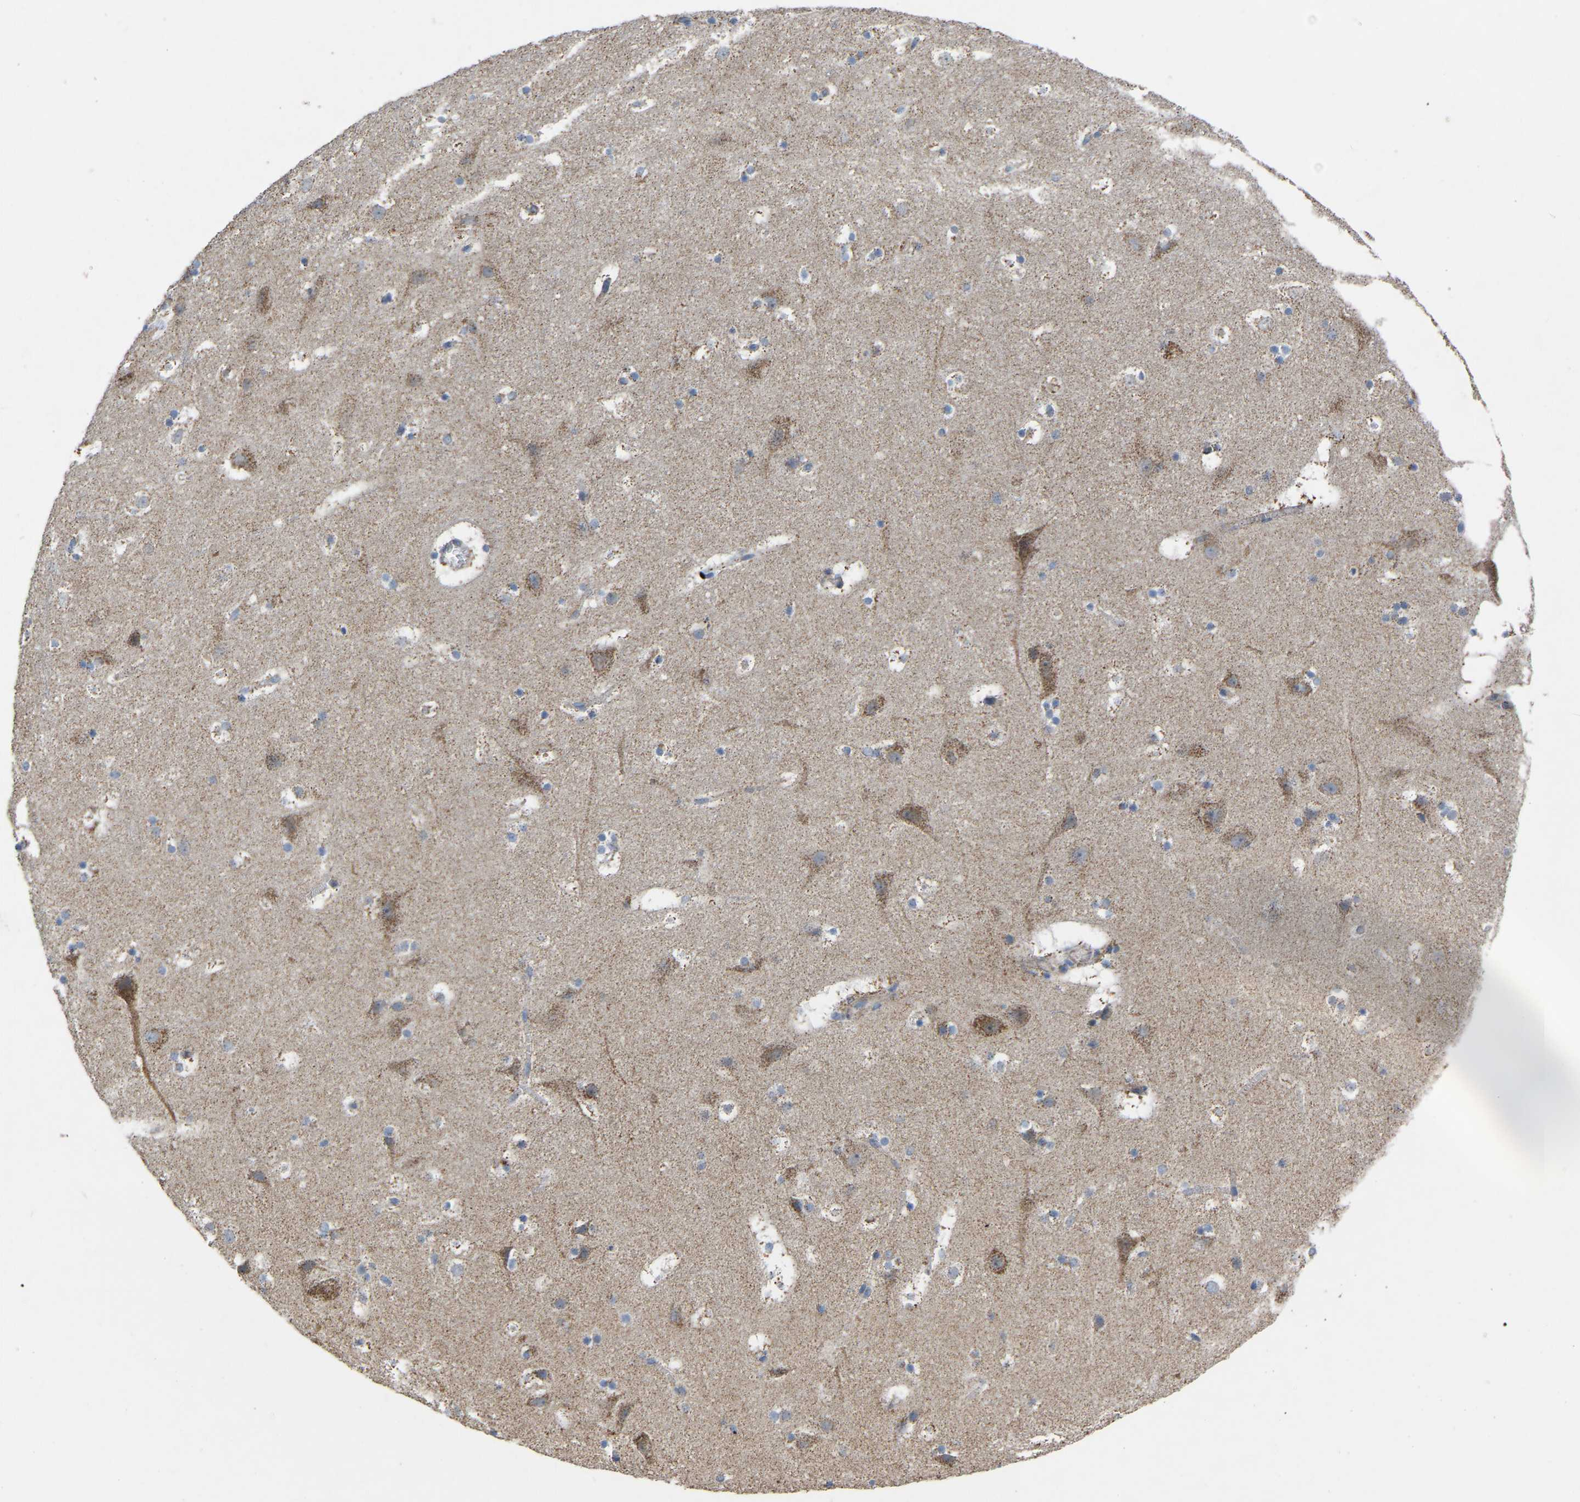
{"staining": {"intensity": "negative", "quantity": "none", "location": "none"}, "tissue": "cerebral cortex", "cell_type": "Endothelial cells", "image_type": "normal", "snomed": [{"axis": "morphology", "description": "Normal tissue, NOS"}, {"axis": "topography", "description": "Cerebral cortex"}], "caption": "This is a histopathology image of immunohistochemistry staining of benign cerebral cortex, which shows no positivity in endothelial cells.", "gene": "BCL10", "patient": {"sex": "male", "age": 45}}